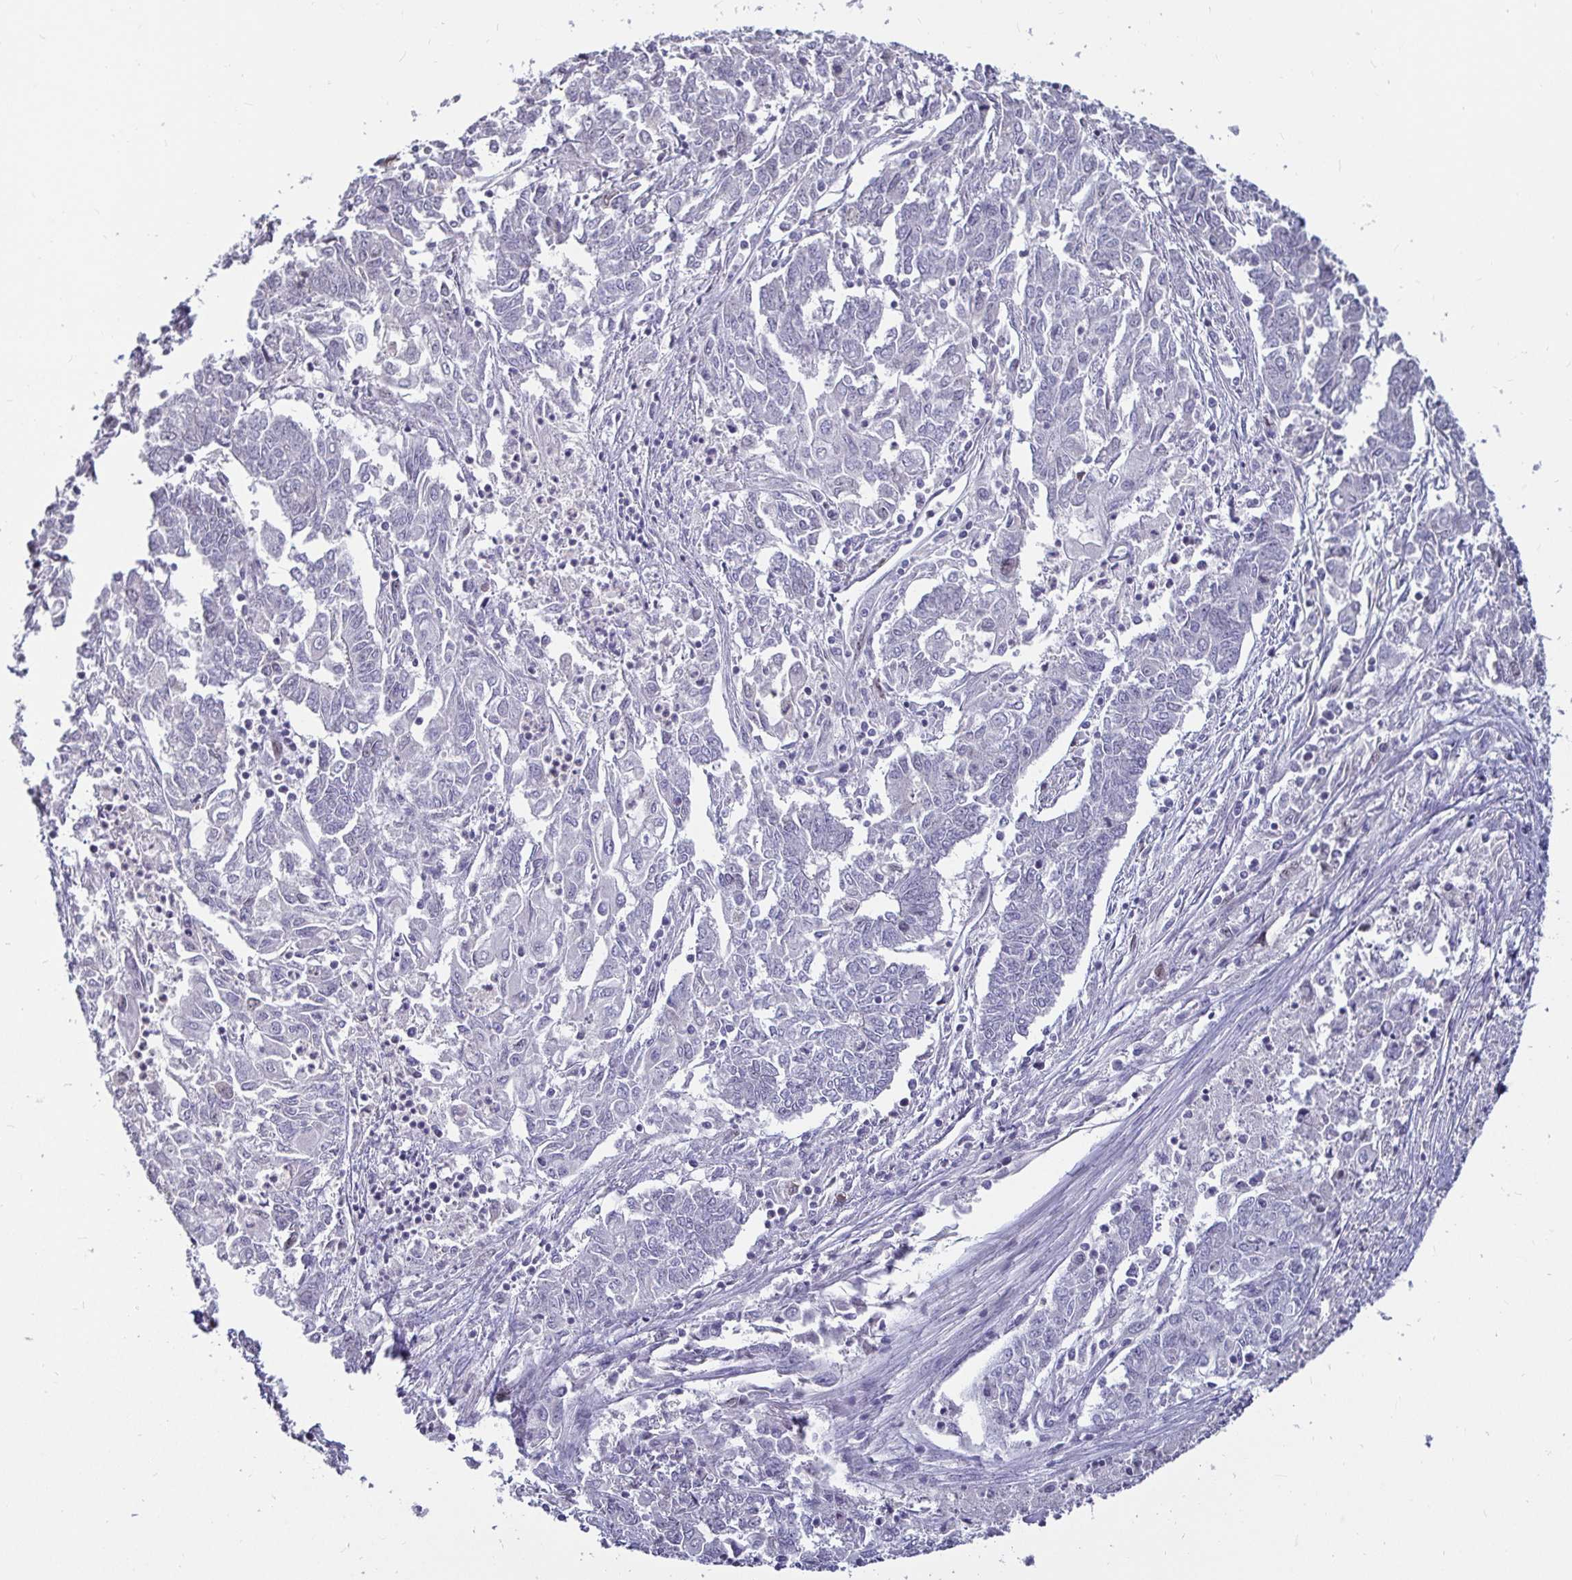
{"staining": {"intensity": "negative", "quantity": "none", "location": "none"}, "tissue": "endometrial cancer", "cell_type": "Tumor cells", "image_type": "cancer", "snomed": [{"axis": "morphology", "description": "Adenocarcinoma, NOS"}, {"axis": "topography", "description": "Endometrium"}], "caption": "There is no significant staining in tumor cells of adenocarcinoma (endometrial).", "gene": "ANLN", "patient": {"sex": "female", "age": 54}}